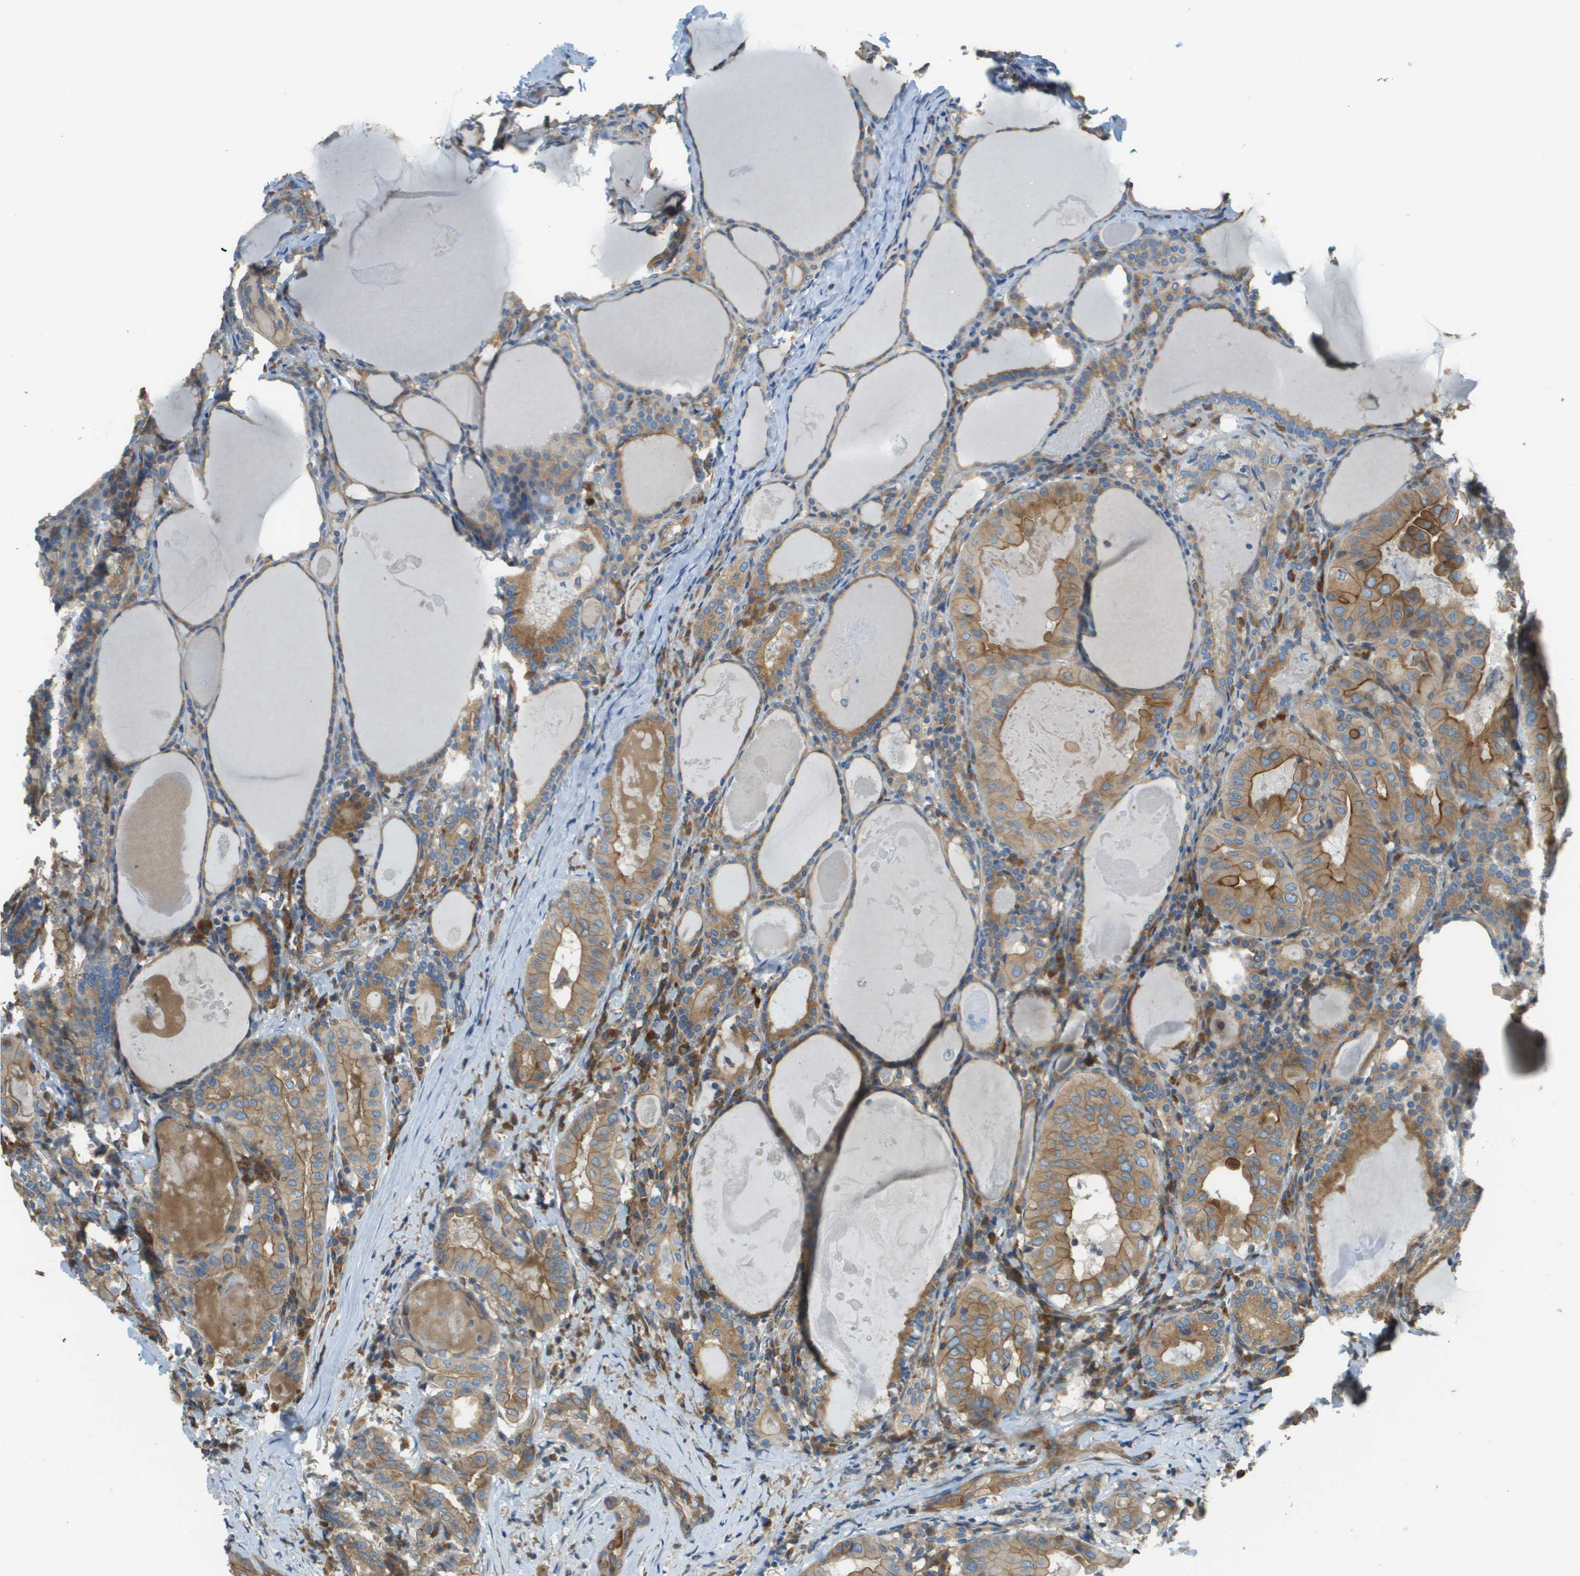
{"staining": {"intensity": "moderate", "quantity": ">75%", "location": "cytoplasmic/membranous"}, "tissue": "thyroid cancer", "cell_type": "Tumor cells", "image_type": "cancer", "snomed": [{"axis": "morphology", "description": "Papillary adenocarcinoma, NOS"}, {"axis": "topography", "description": "Thyroid gland"}], "caption": "Thyroid papillary adenocarcinoma tissue displays moderate cytoplasmic/membranous staining in about >75% of tumor cells", "gene": "DNAJB11", "patient": {"sex": "female", "age": 42}}